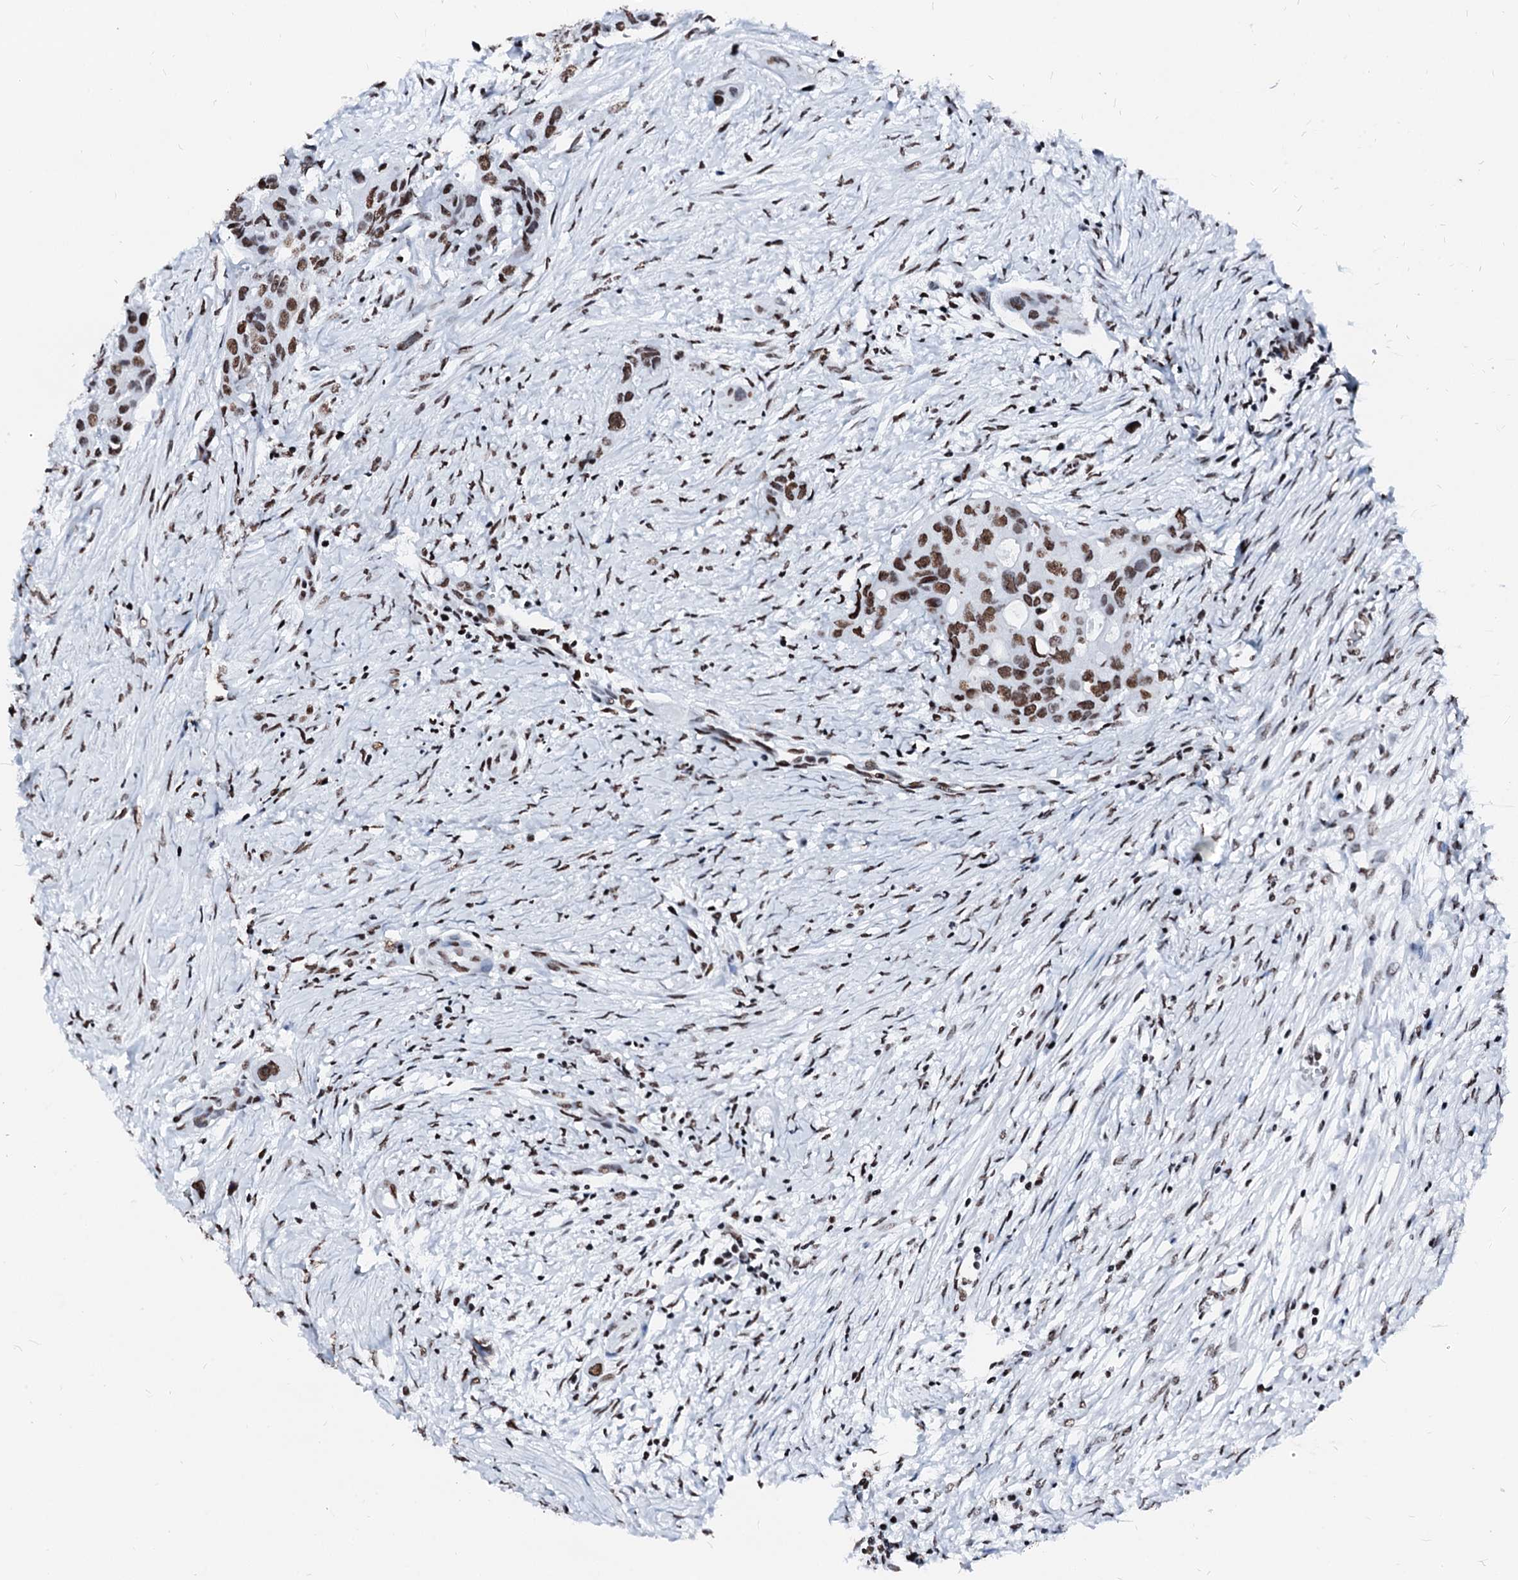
{"staining": {"intensity": "moderate", "quantity": ">75%", "location": "nuclear"}, "tissue": "colorectal cancer", "cell_type": "Tumor cells", "image_type": "cancer", "snomed": [{"axis": "morphology", "description": "Adenocarcinoma, NOS"}, {"axis": "topography", "description": "Colon"}], "caption": "Protein analysis of adenocarcinoma (colorectal) tissue displays moderate nuclear positivity in about >75% of tumor cells. (Brightfield microscopy of DAB IHC at high magnification).", "gene": "RALY", "patient": {"sex": "male", "age": 77}}